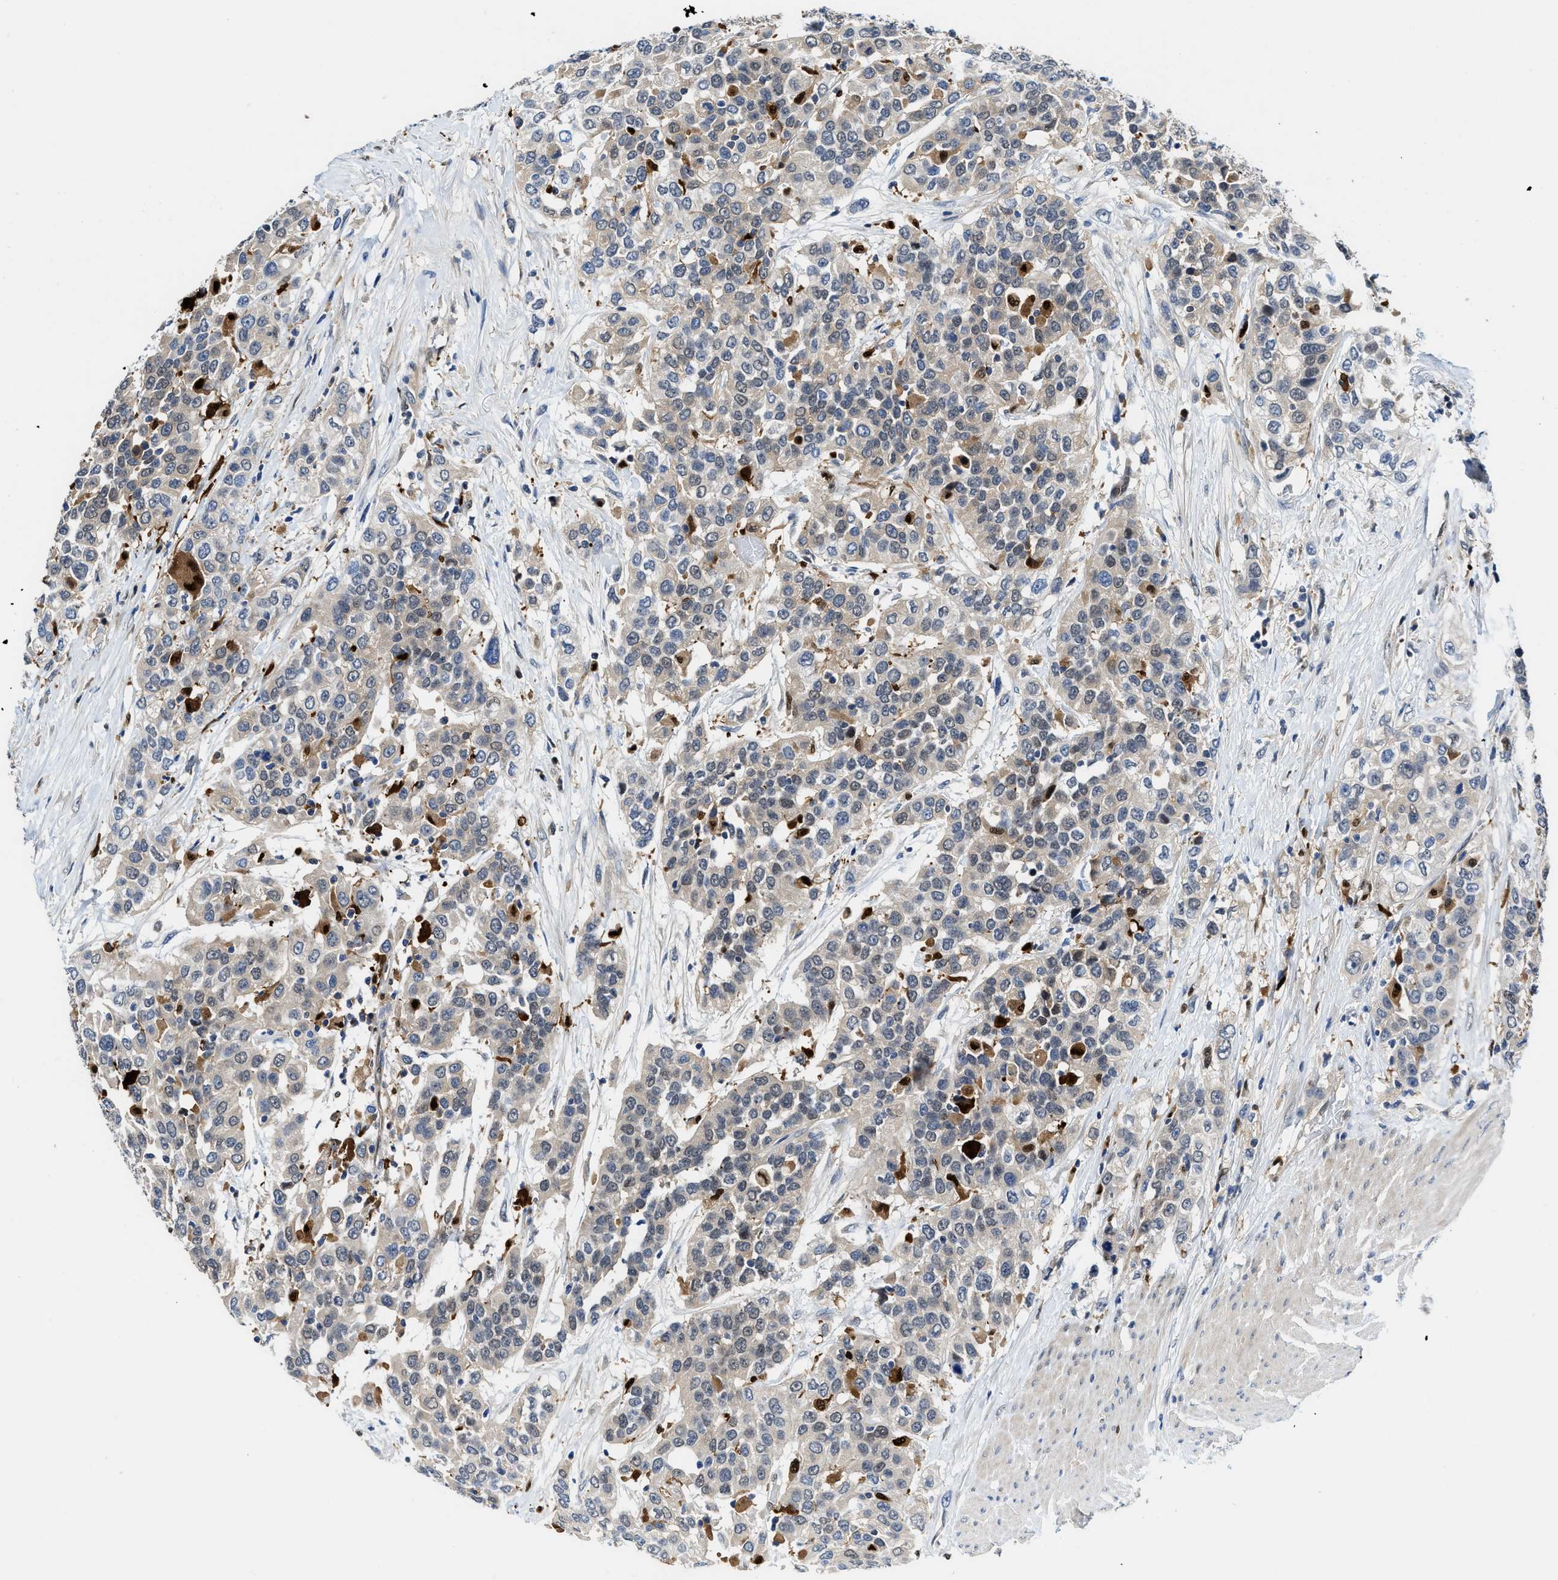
{"staining": {"intensity": "weak", "quantity": "<25%", "location": "cytoplasmic/membranous"}, "tissue": "urothelial cancer", "cell_type": "Tumor cells", "image_type": "cancer", "snomed": [{"axis": "morphology", "description": "Urothelial carcinoma, High grade"}, {"axis": "topography", "description": "Urinary bladder"}], "caption": "Immunohistochemistry of human urothelial carcinoma (high-grade) displays no expression in tumor cells.", "gene": "LTA4H", "patient": {"sex": "female", "age": 80}}